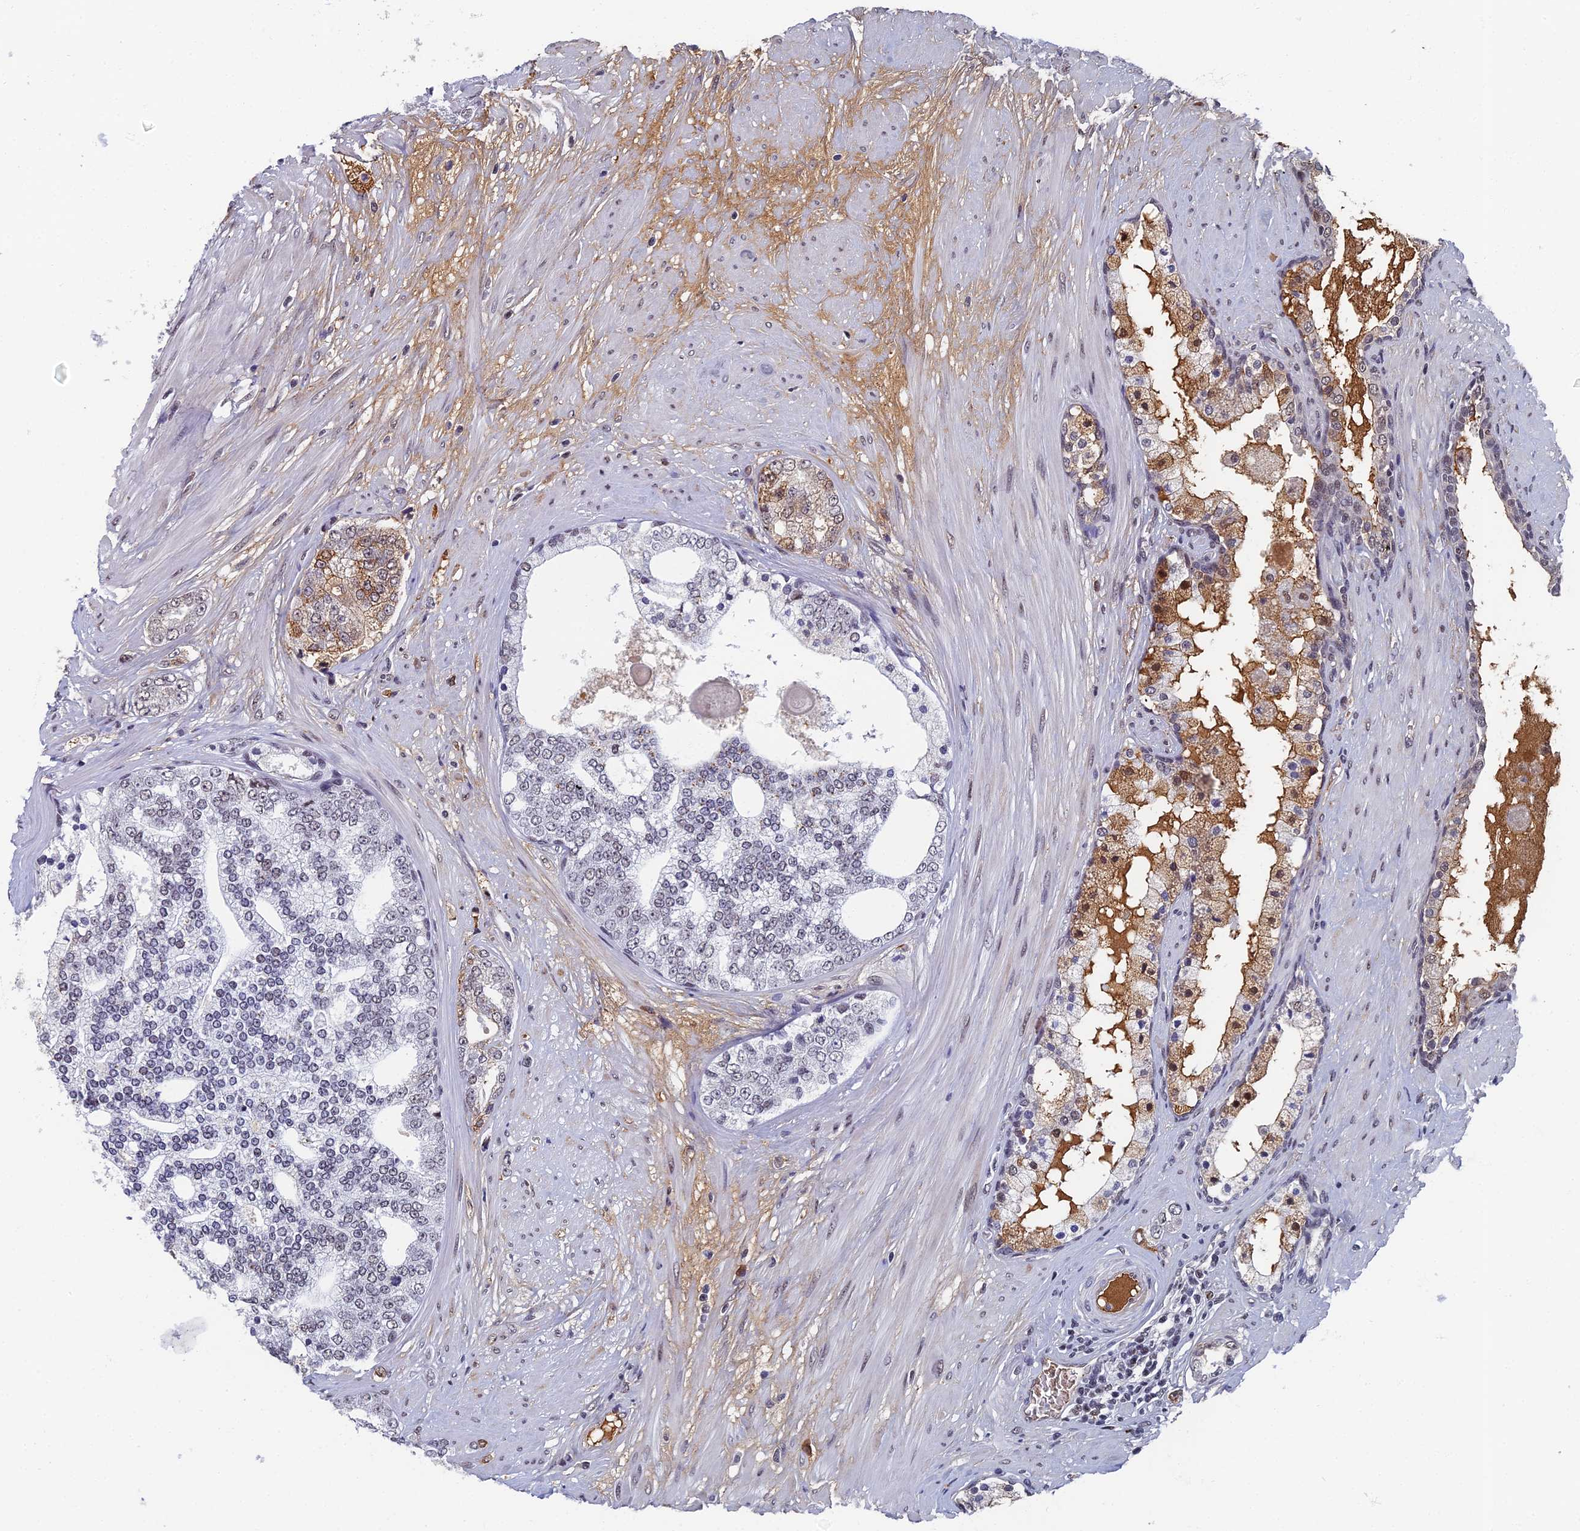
{"staining": {"intensity": "moderate", "quantity": "<25%", "location": "cytoplasmic/membranous,nuclear"}, "tissue": "prostate cancer", "cell_type": "Tumor cells", "image_type": "cancer", "snomed": [{"axis": "morphology", "description": "Adenocarcinoma, High grade"}, {"axis": "topography", "description": "Prostate"}], "caption": "Immunohistochemical staining of high-grade adenocarcinoma (prostate) exhibits low levels of moderate cytoplasmic/membranous and nuclear protein positivity in about <25% of tumor cells.", "gene": "TAF13", "patient": {"sex": "male", "age": 64}}